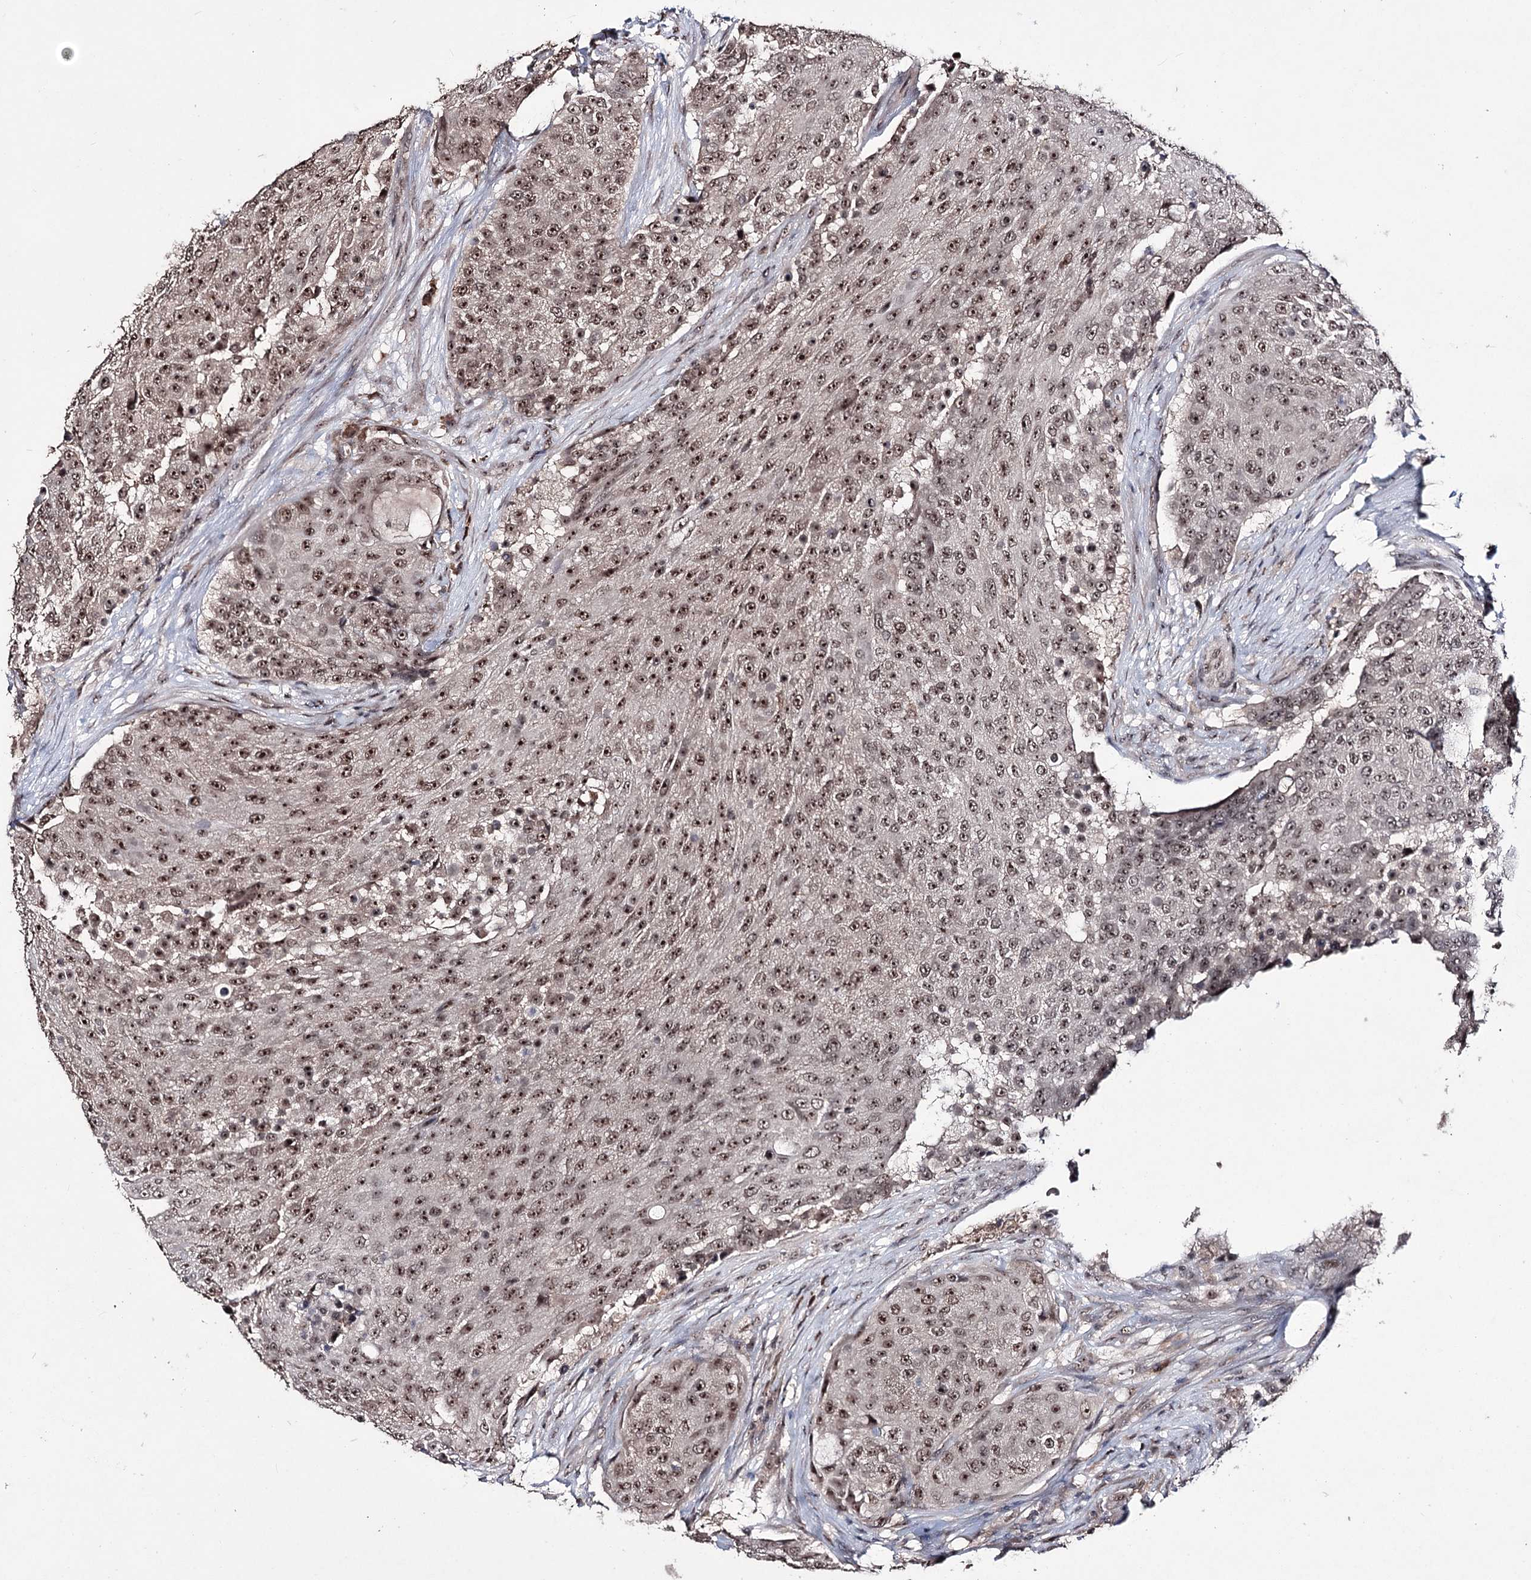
{"staining": {"intensity": "moderate", "quantity": ">75%", "location": "nuclear"}, "tissue": "urothelial cancer", "cell_type": "Tumor cells", "image_type": "cancer", "snomed": [{"axis": "morphology", "description": "Urothelial carcinoma, High grade"}, {"axis": "topography", "description": "Urinary bladder"}], "caption": "Urothelial carcinoma (high-grade) stained with DAB immunohistochemistry (IHC) demonstrates medium levels of moderate nuclear staining in about >75% of tumor cells. (IHC, brightfield microscopy, high magnification).", "gene": "VGLL4", "patient": {"sex": "female", "age": 63}}